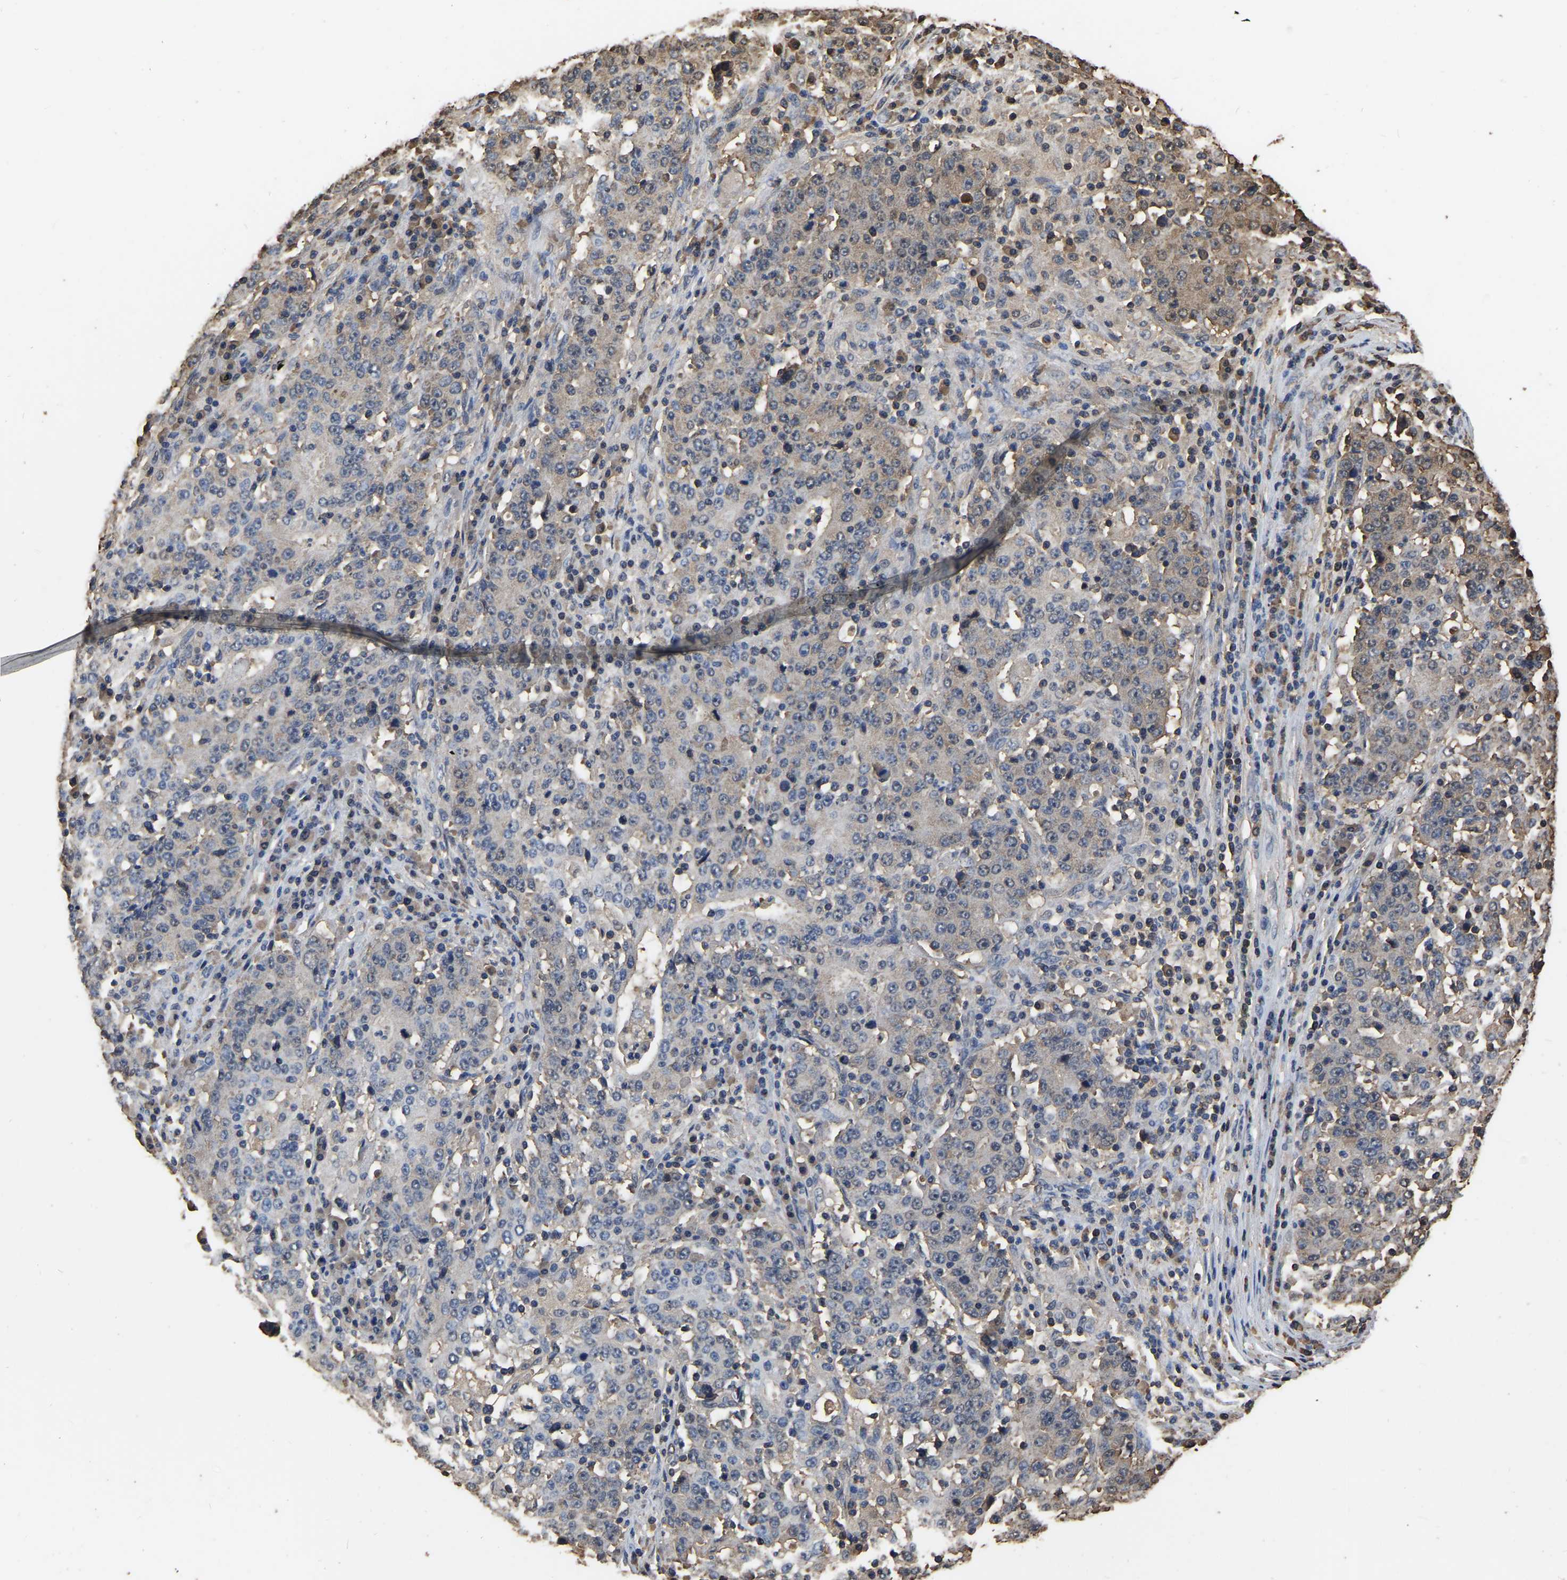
{"staining": {"intensity": "weak", "quantity": "<25%", "location": "cytoplasmic/membranous"}, "tissue": "stomach cancer", "cell_type": "Tumor cells", "image_type": "cancer", "snomed": [{"axis": "morphology", "description": "Adenocarcinoma, NOS"}, {"axis": "topography", "description": "Stomach"}], "caption": "Immunohistochemistry (IHC) image of neoplastic tissue: adenocarcinoma (stomach) stained with DAB (3,3'-diaminobenzidine) shows no significant protein expression in tumor cells.", "gene": "LDHB", "patient": {"sex": "male", "age": 59}}